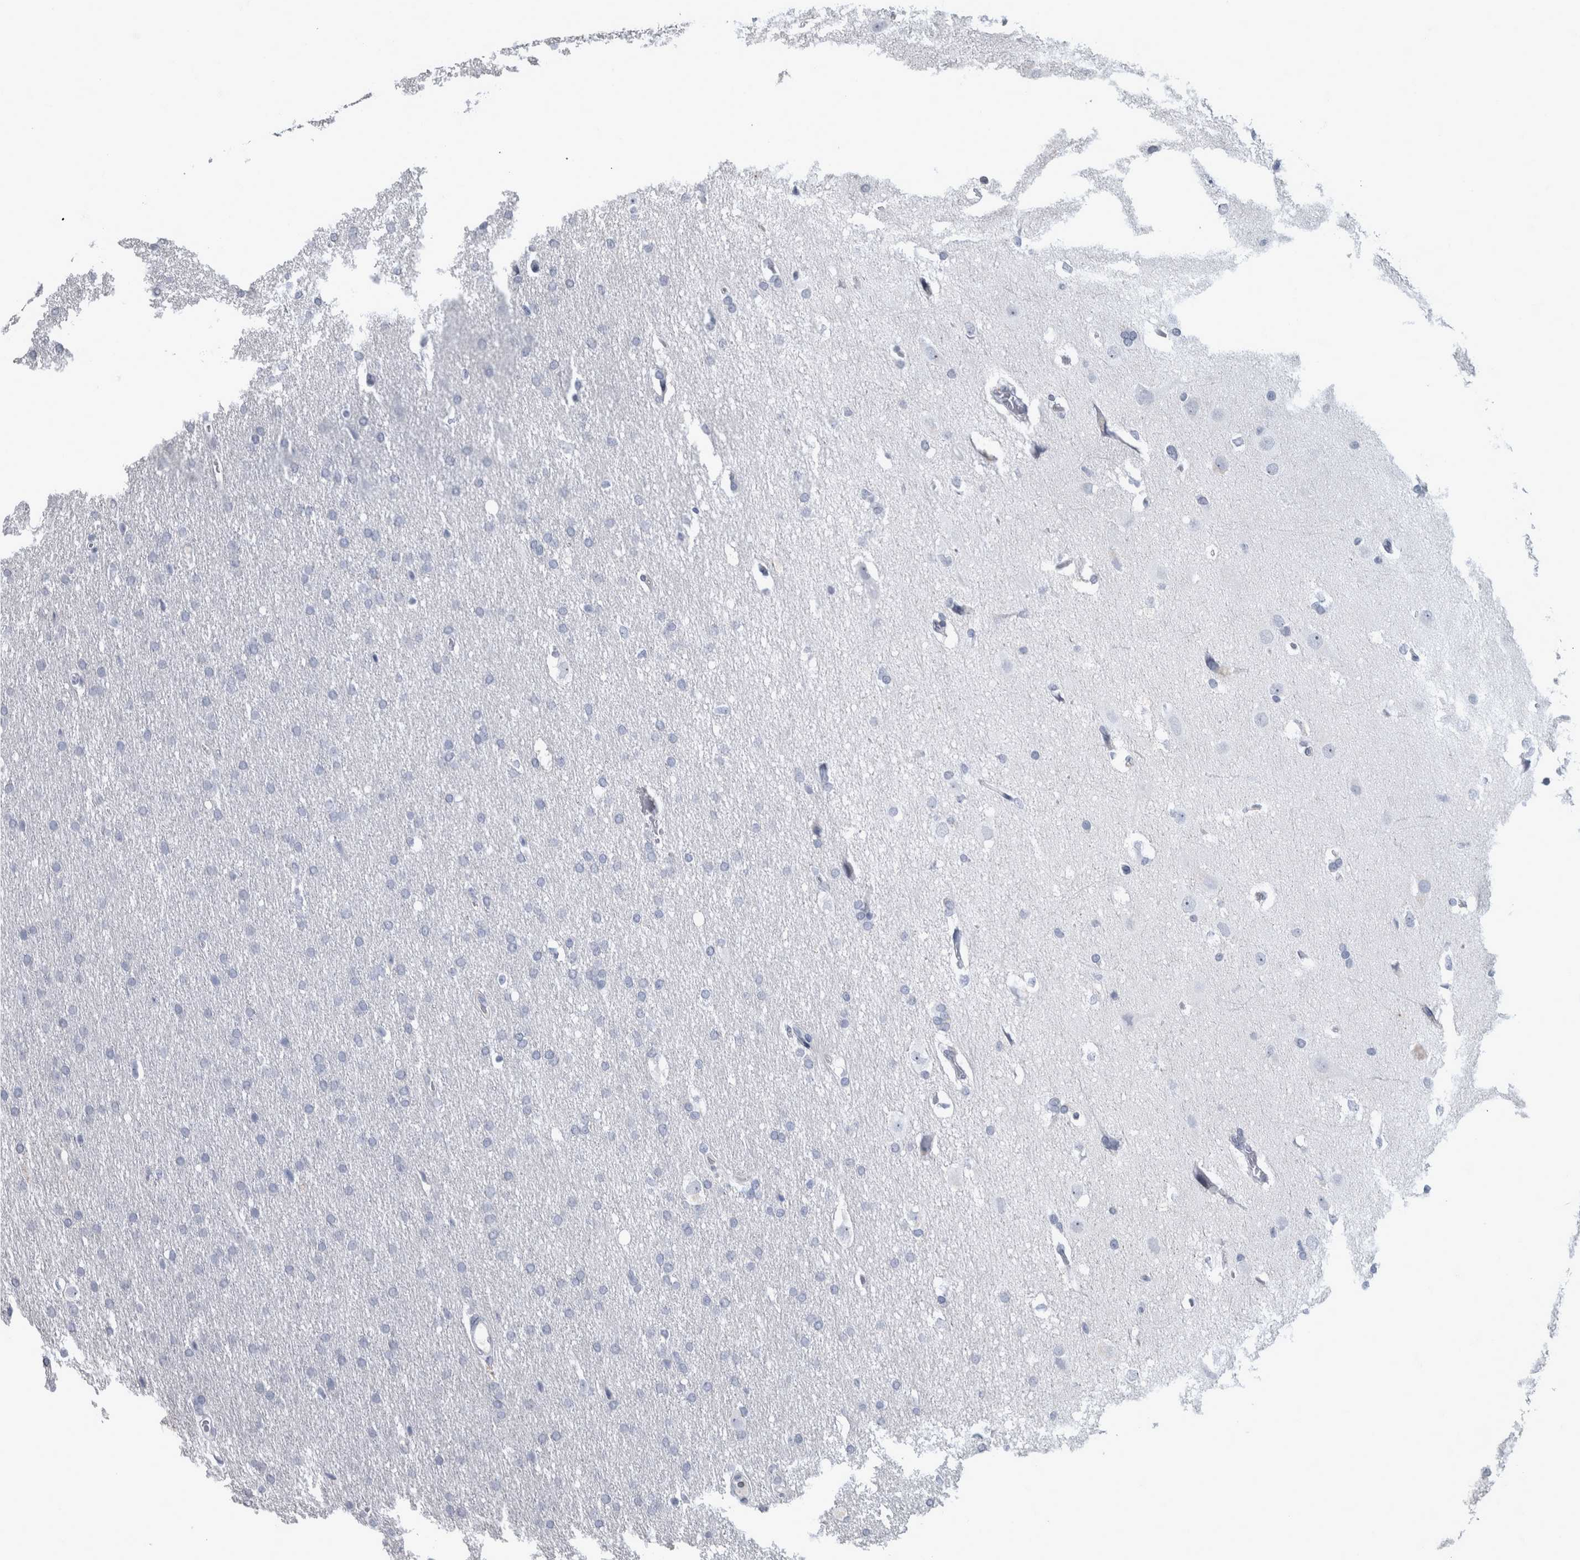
{"staining": {"intensity": "negative", "quantity": "none", "location": "none"}, "tissue": "glioma", "cell_type": "Tumor cells", "image_type": "cancer", "snomed": [{"axis": "morphology", "description": "Glioma, malignant, Low grade"}, {"axis": "topography", "description": "Brain"}], "caption": "Low-grade glioma (malignant) stained for a protein using immunohistochemistry displays no staining tumor cells.", "gene": "DSG2", "patient": {"sex": "female", "age": 37}}